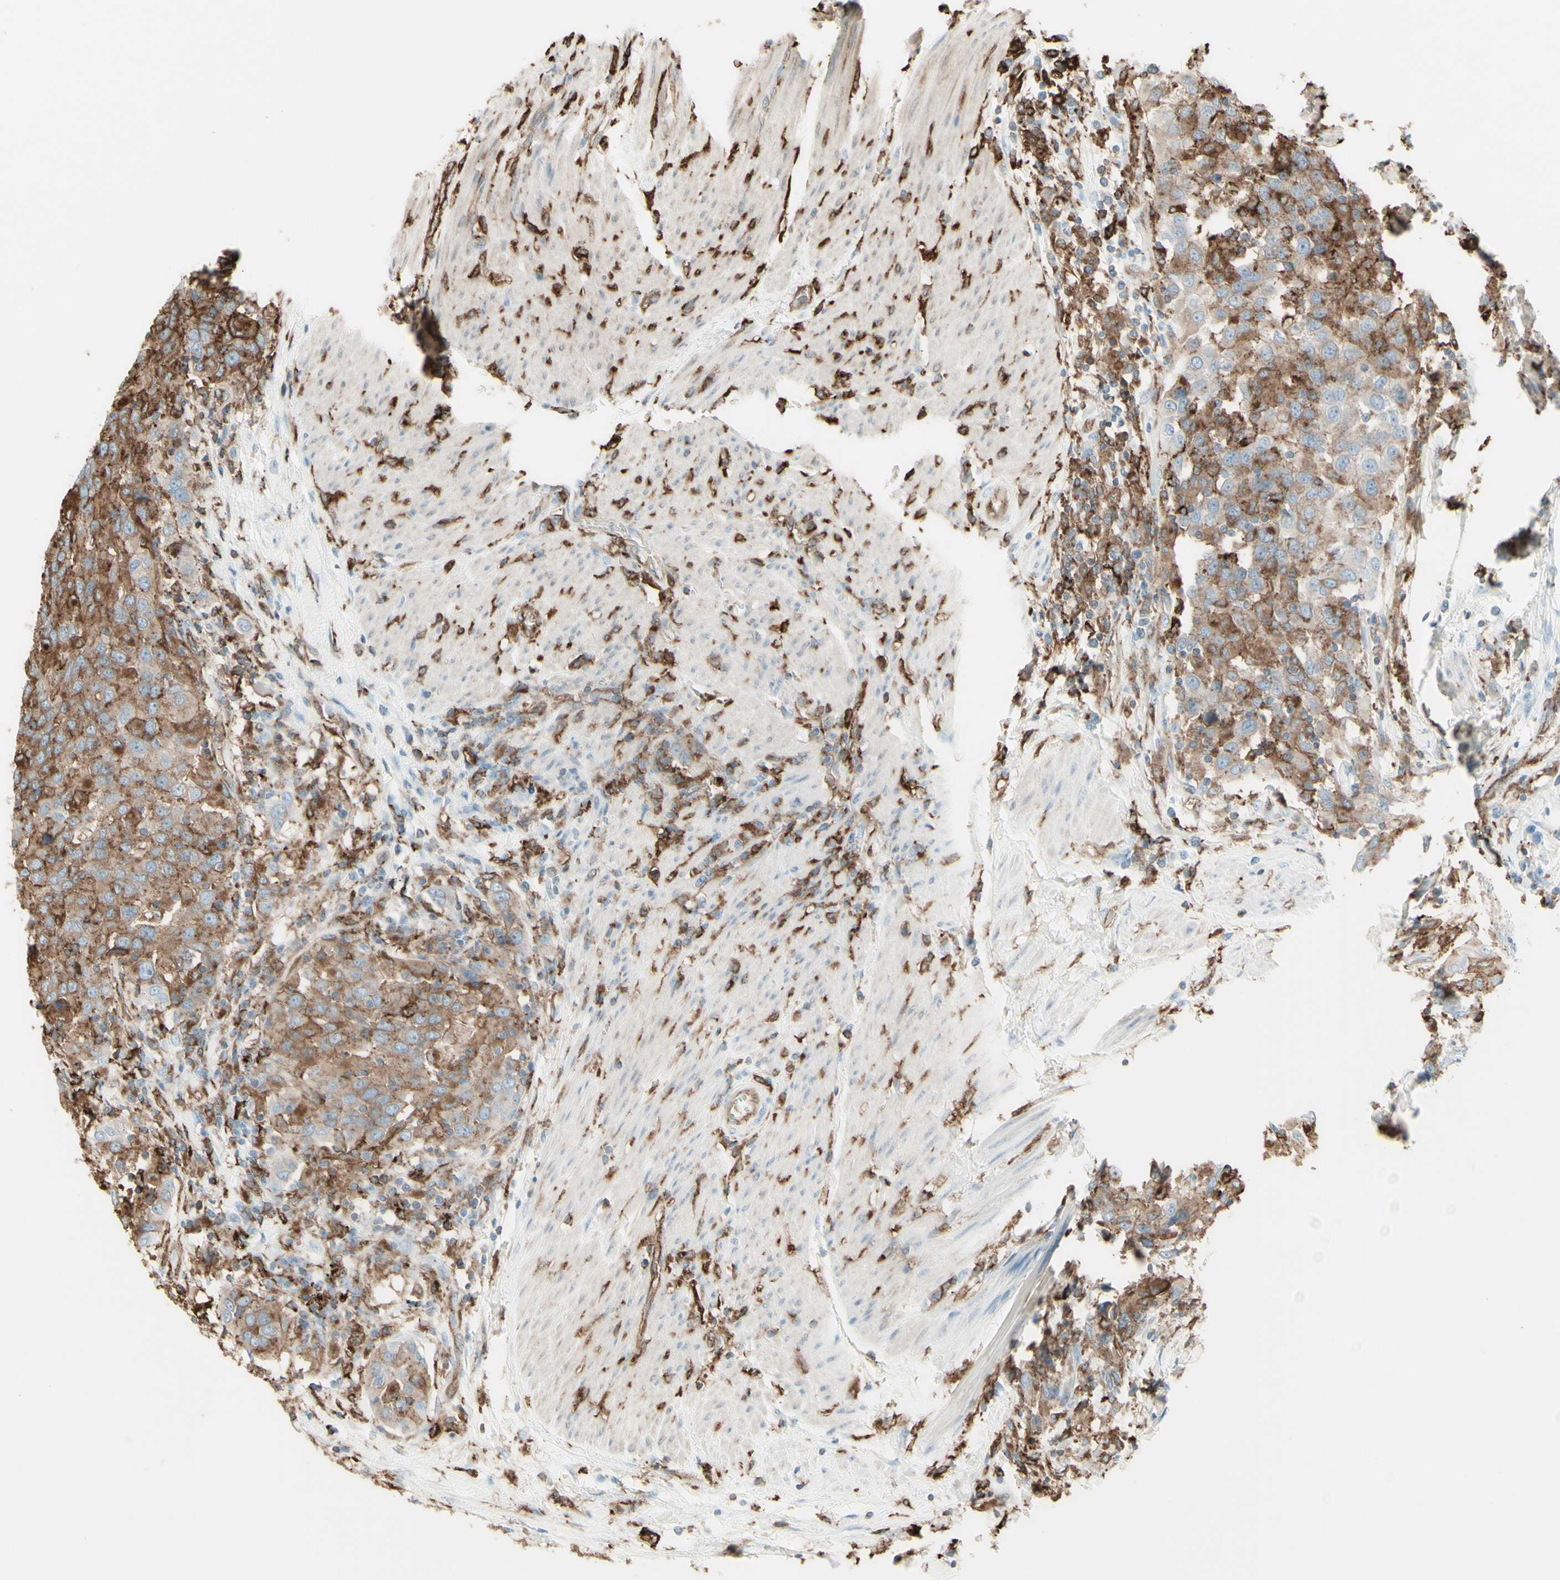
{"staining": {"intensity": "moderate", "quantity": ">75%", "location": "cytoplasmic/membranous"}, "tissue": "urothelial cancer", "cell_type": "Tumor cells", "image_type": "cancer", "snomed": [{"axis": "morphology", "description": "Urothelial carcinoma, High grade"}, {"axis": "topography", "description": "Urinary bladder"}], "caption": "Protein expression analysis of human urothelial cancer reveals moderate cytoplasmic/membranous expression in about >75% of tumor cells. (Stains: DAB (3,3'-diaminobenzidine) in brown, nuclei in blue, Microscopy: brightfield microscopy at high magnification).", "gene": "HLA-DPB1", "patient": {"sex": "female", "age": 80}}